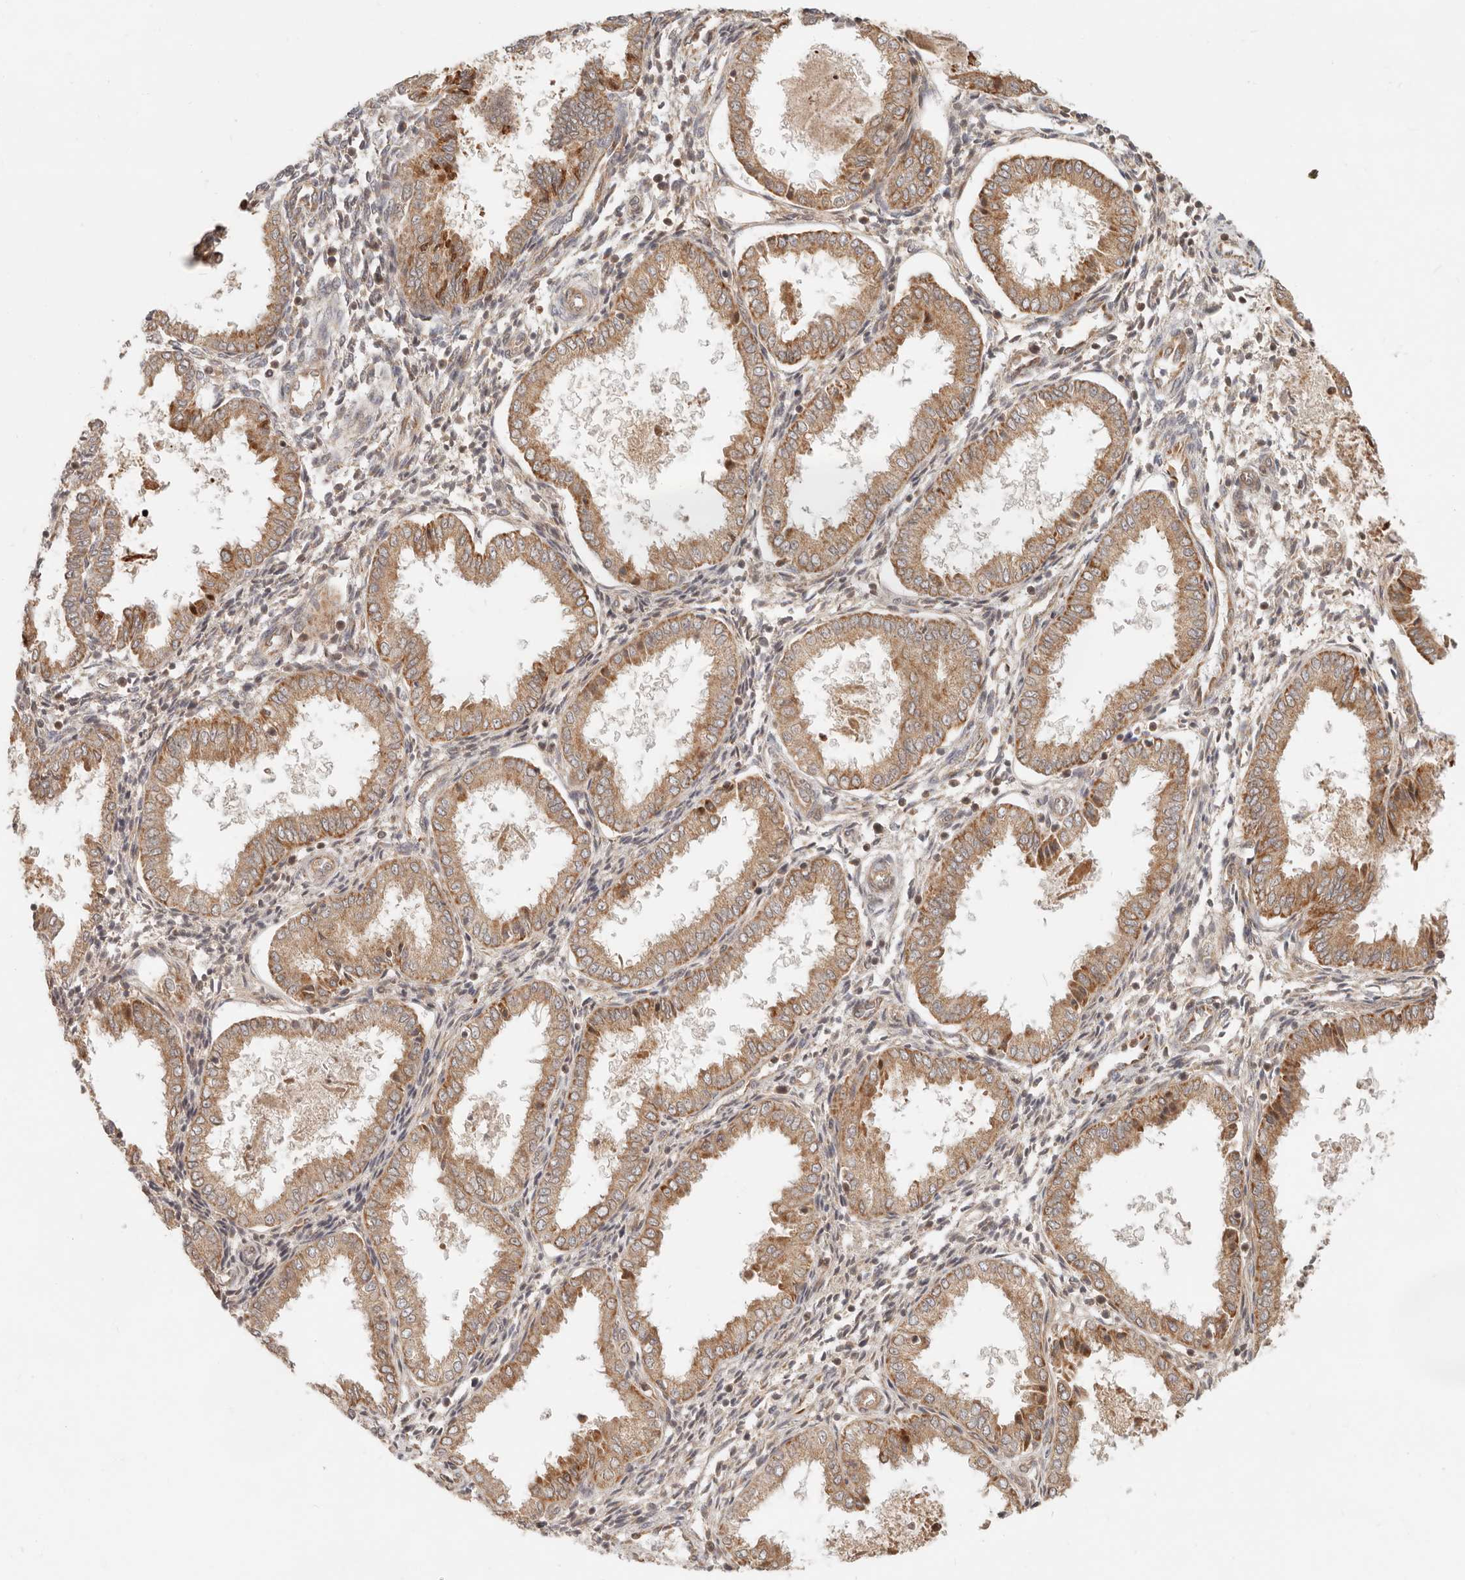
{"staining": {"intensity": "moderate", "quantity": "<25%", "location": "nuclear"}, "tissue": "endometrium", "cell_type": "Cells in endometrial stroma", "image_type": "normal", "snomed": [{"axis": "morphology", "description": "Normal tissue, NOS"}, {"axis": "topography", "description": "Endometrium"}], "caption": "A high-resolution histopathology image shows immunohistochemistry staining of normal endometrium, which displays moderate nuclear positivity in approximately <25% of cells in endometrial stroma.", "gene": "BAALC", "patient": {"sex": "female", "age": 33}}